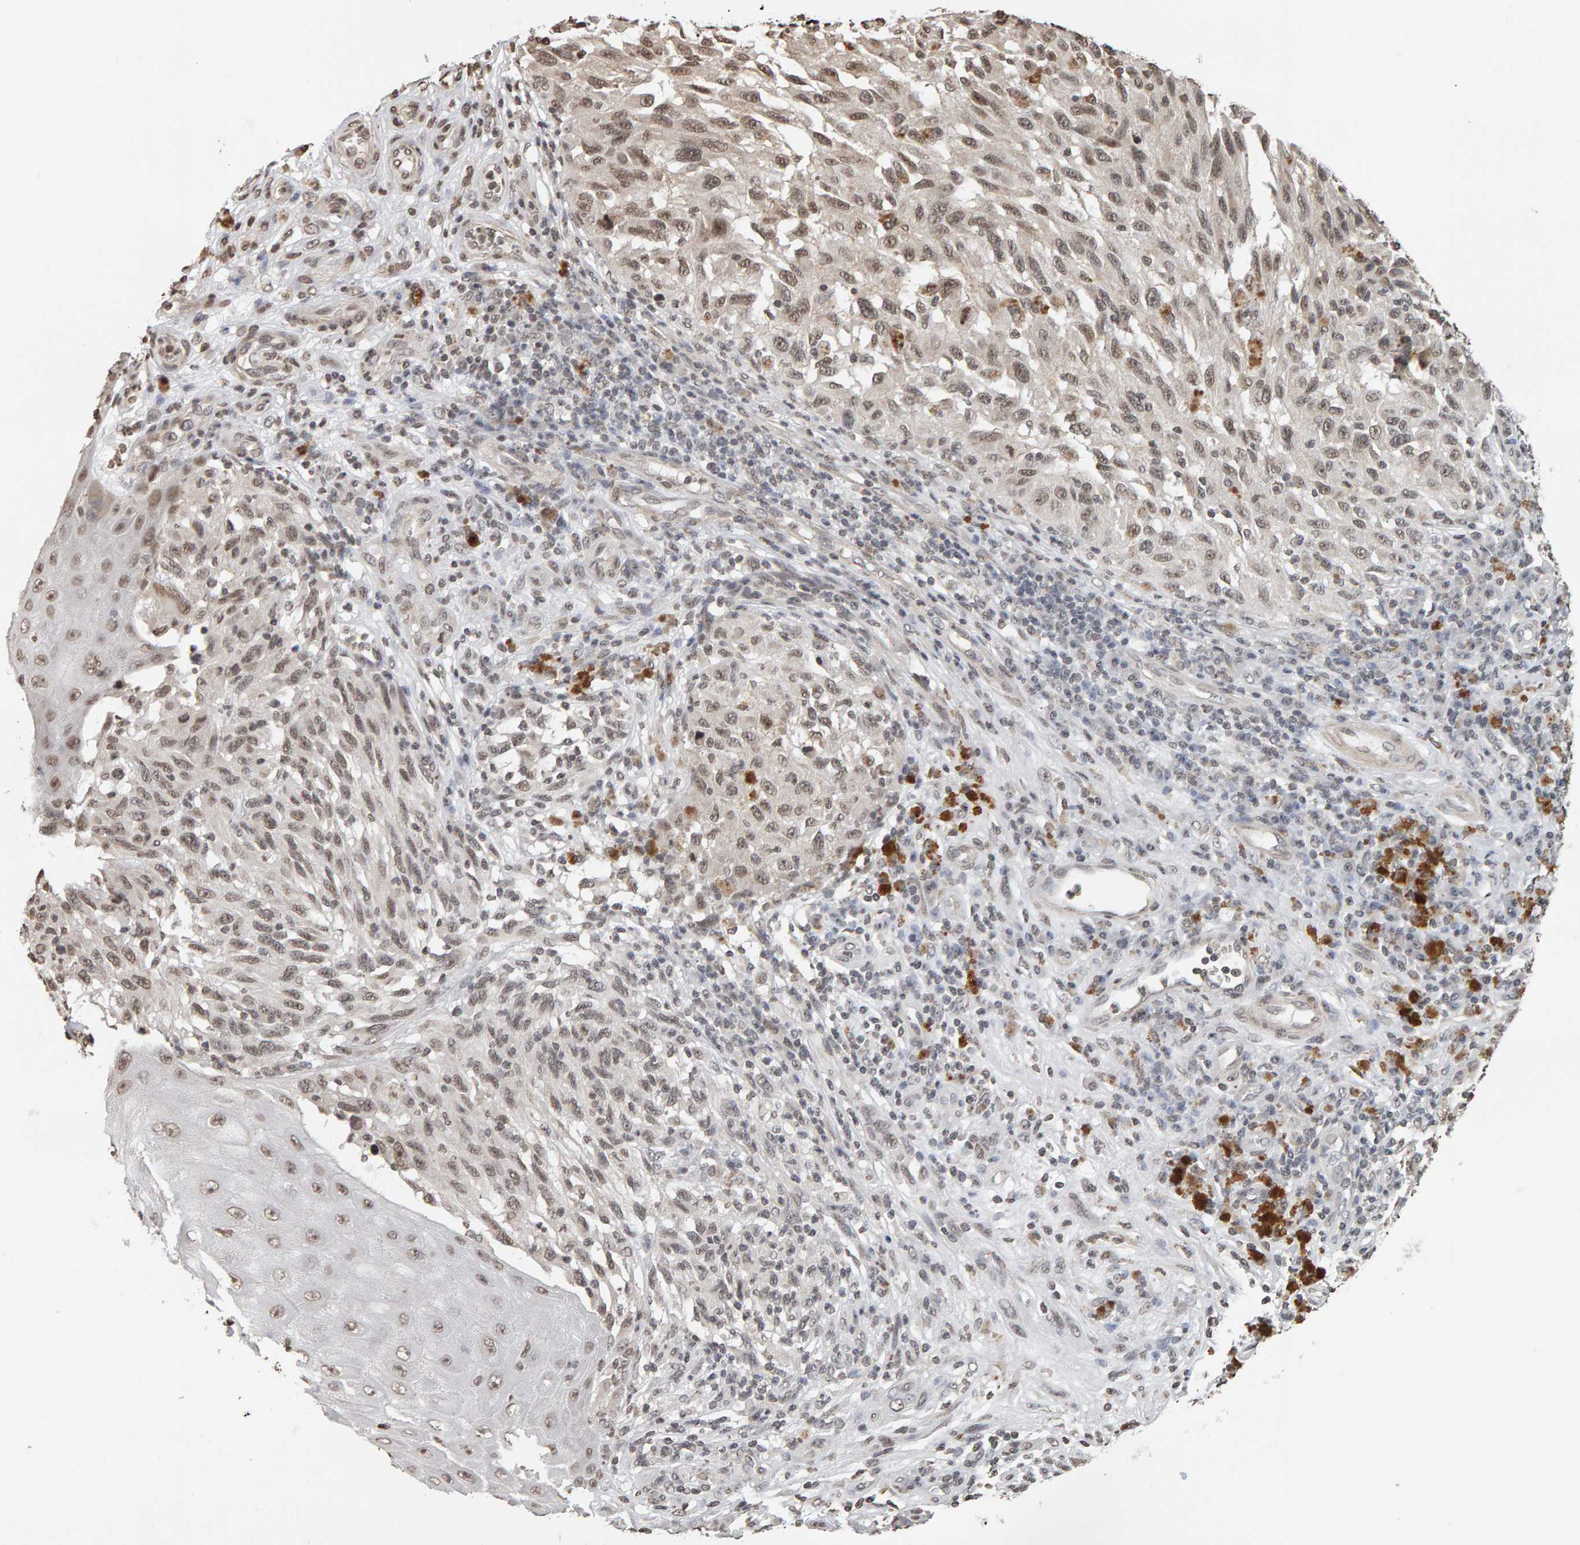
{"staining": {"intensity": "weak", "quantity": ">75%", "location": "nuclear"}, "tissue": "melanoma", "cell_type": "Tumor cells", "image_type": "cancer", "snomed": [{"axis": "morphology", "description": "Malignant melanoma, NOS"}, {"axis": "topography", "description": "Skin"}], "caption": "High-magnification brightfield microscopy of melanoma stained with DAB (3,3'-diaminobenzidine) (brown) and counterstained with hematoxylin (blue). tumor cells exhibit weak nuclear staining is appreciated in about>75% of cells.", "gene": "AFF4", "patient": {"sex": "female", "age": 73}}